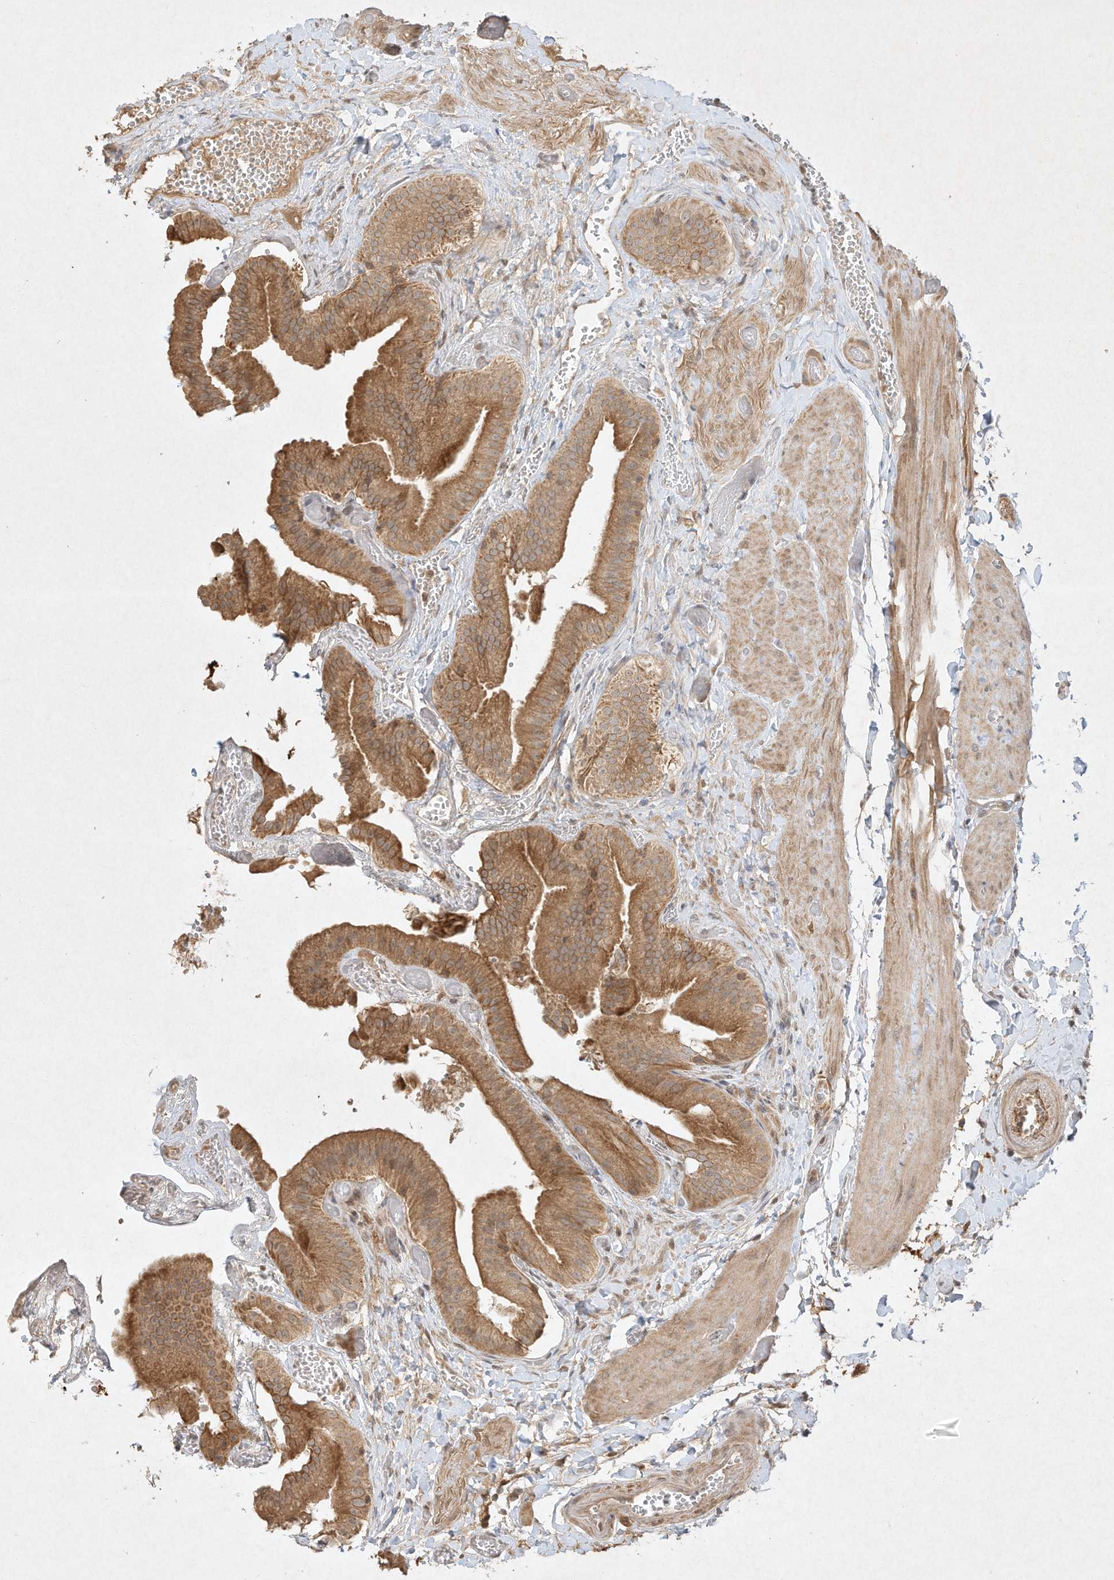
{"staining": {"intensity": "moderate", "quantity": ">75%", "location": "cytoplasmic/membranous"}, "tissue": "gallbladder", "cell_type": "Glandular cells", "image_type": "normal", "snomed": [{"axis": "morphology", "description": "Normal tissue, NOS"}, {"axis": "topography", "description": "Gallbladder"}], "caption": "Human gallbladder stained with a protein marker shows moderate staining in glandular cells.", "gene": "BTRC", "patient": {"sex": "female", "age": 64}}